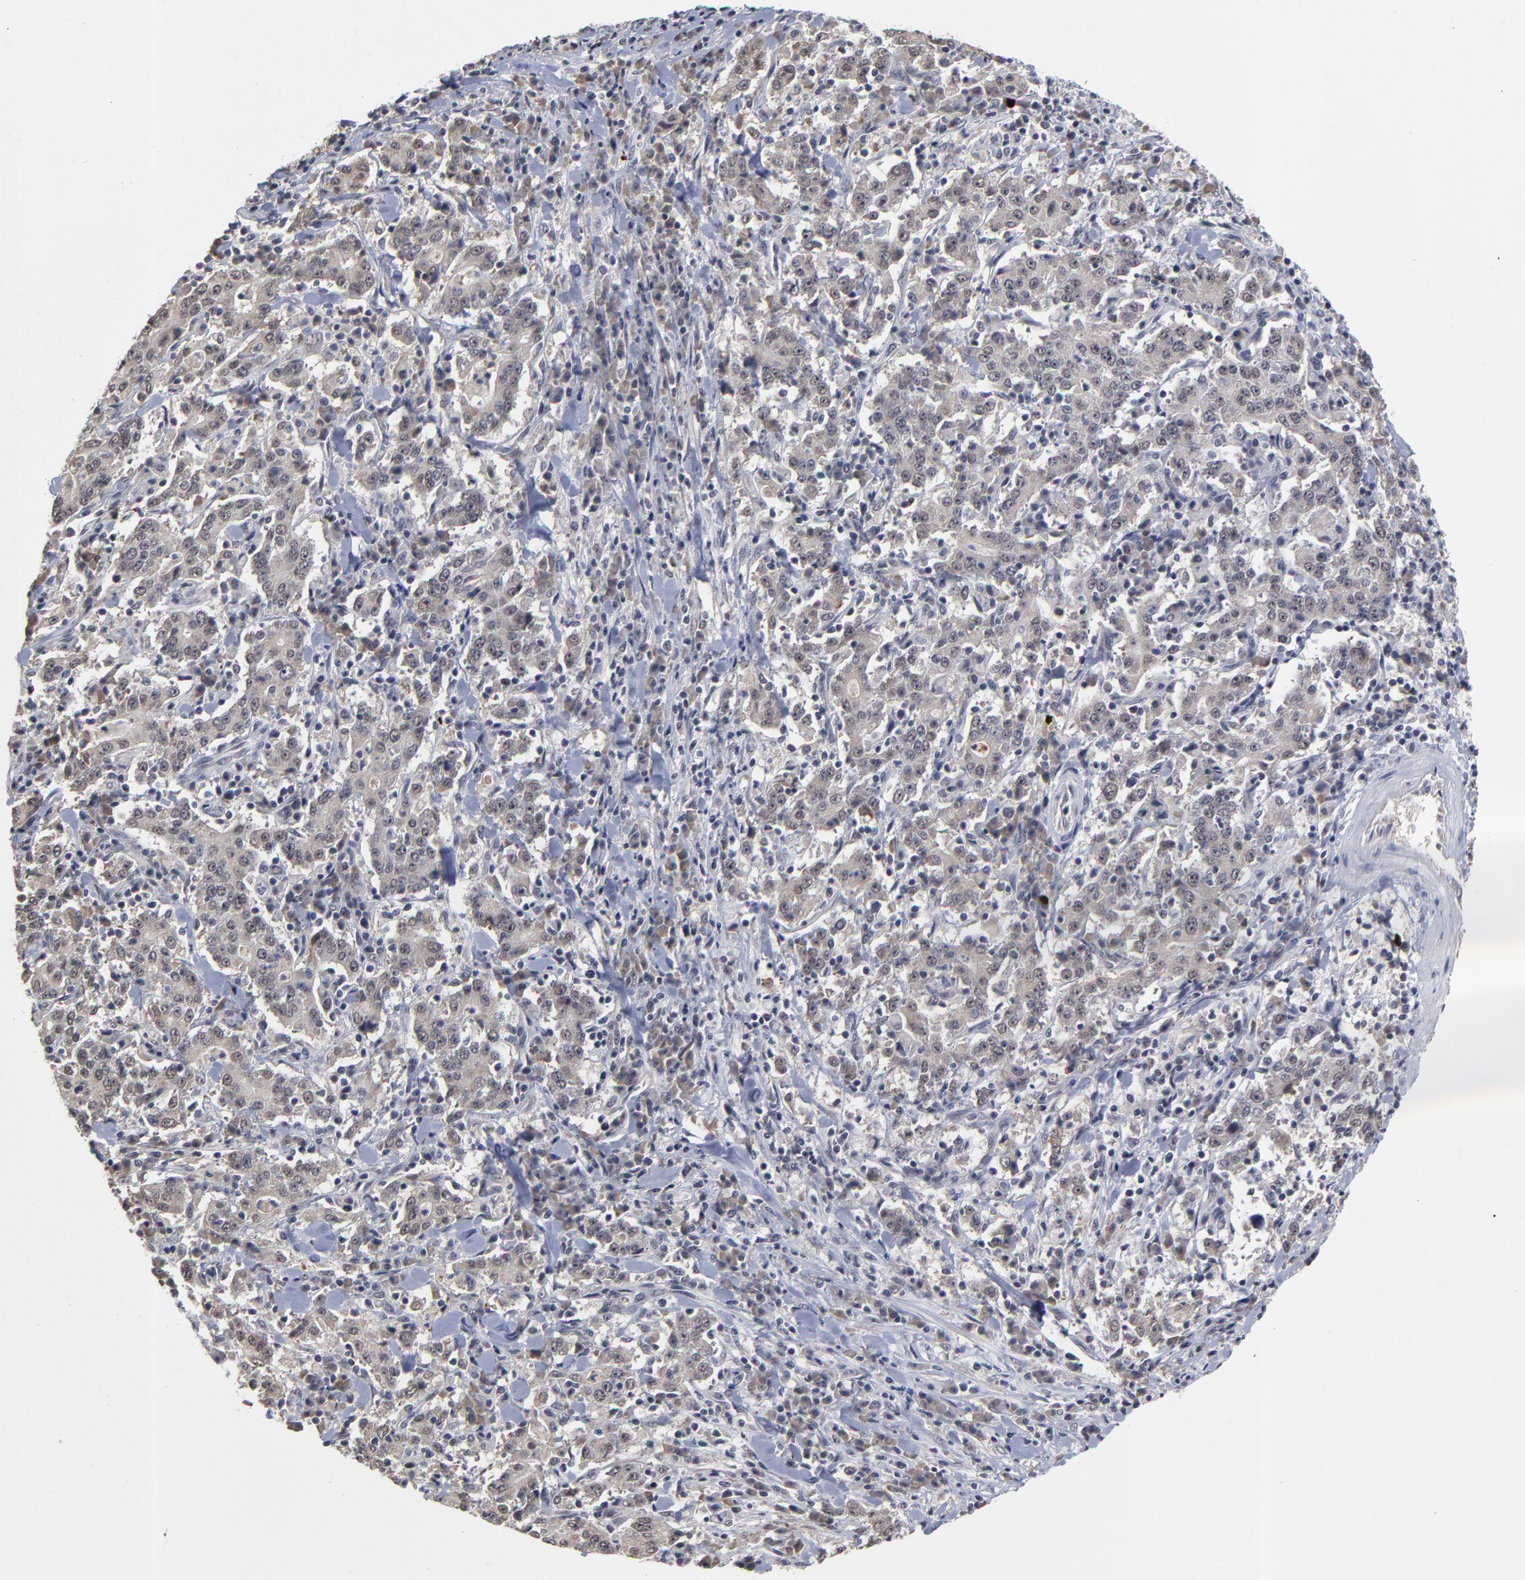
{"staining": {"intensity": "weak", "quantity": ">75%", "location": "cytoplasmic/membranous"}, "tissue": "stomach cancer", "cell_type": "Tumor cells", "image_type": "cancer", "snomed": [{"axis": "morphology", "description": "Normal tissue, NOS"}, {"axis": "morphology", "description": "Adenocarcinoma, NOS"}, {"axis": "topography", "description": "Stomach, upper"}, {"axis": "topography", "description": "Stomach"}], "caption": "Protein analysis of adenocarcinoma (stomach) tissue demonstrates weak cytoplasmic/membranous staining in approximately >75% of tumor cells. (Stains: DAB (3,3'-diaminobenzidine) in brown, nuclei in blue, Microscopy: brightfield microscopy at high magnification).", "gene": "WSB1", "patient": {"sex": "male", "age": 59}}